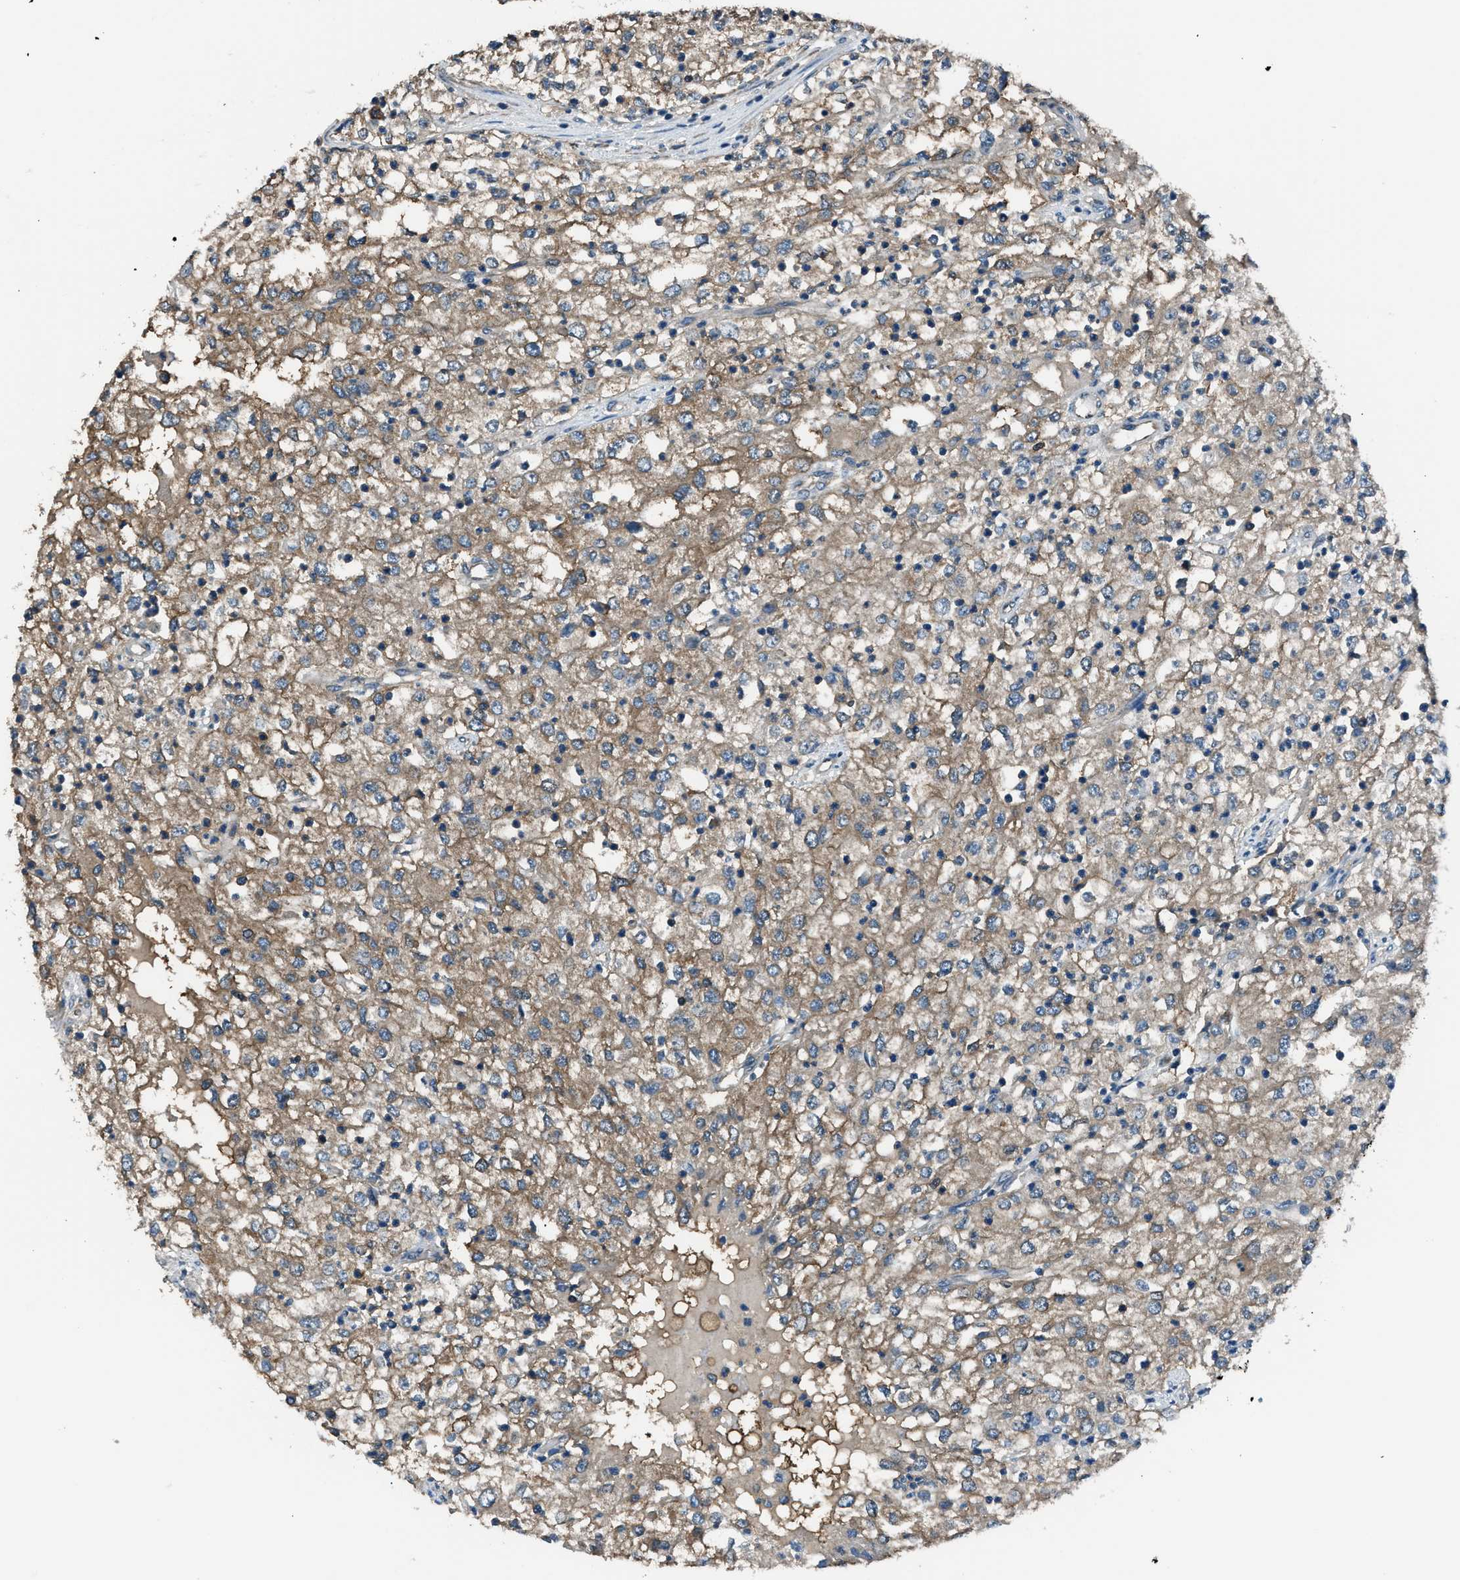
{"staining": {"intensity": "moderate", "quantity": ">75%", "location": "cytoplasmic/membranous"}, "tissue": "renal cancer", "cell_type": "Tumor cells", "image_type": "cancer", "snomed": [{"axis": "morphology", "description": "Adenocarcinoma, NOS"}, {"axis": "topography", "description": "Kidney"}], "caption": "A photomicrograph showing moderate cytoplasmic/membranous positivity in about >75% of tumor cells in adenocarcinoma (renal), as visualized by brown immunohistochemical staining.", "gene": "ARFGAP2", "patient": {"sex": "female", "age": 54}}